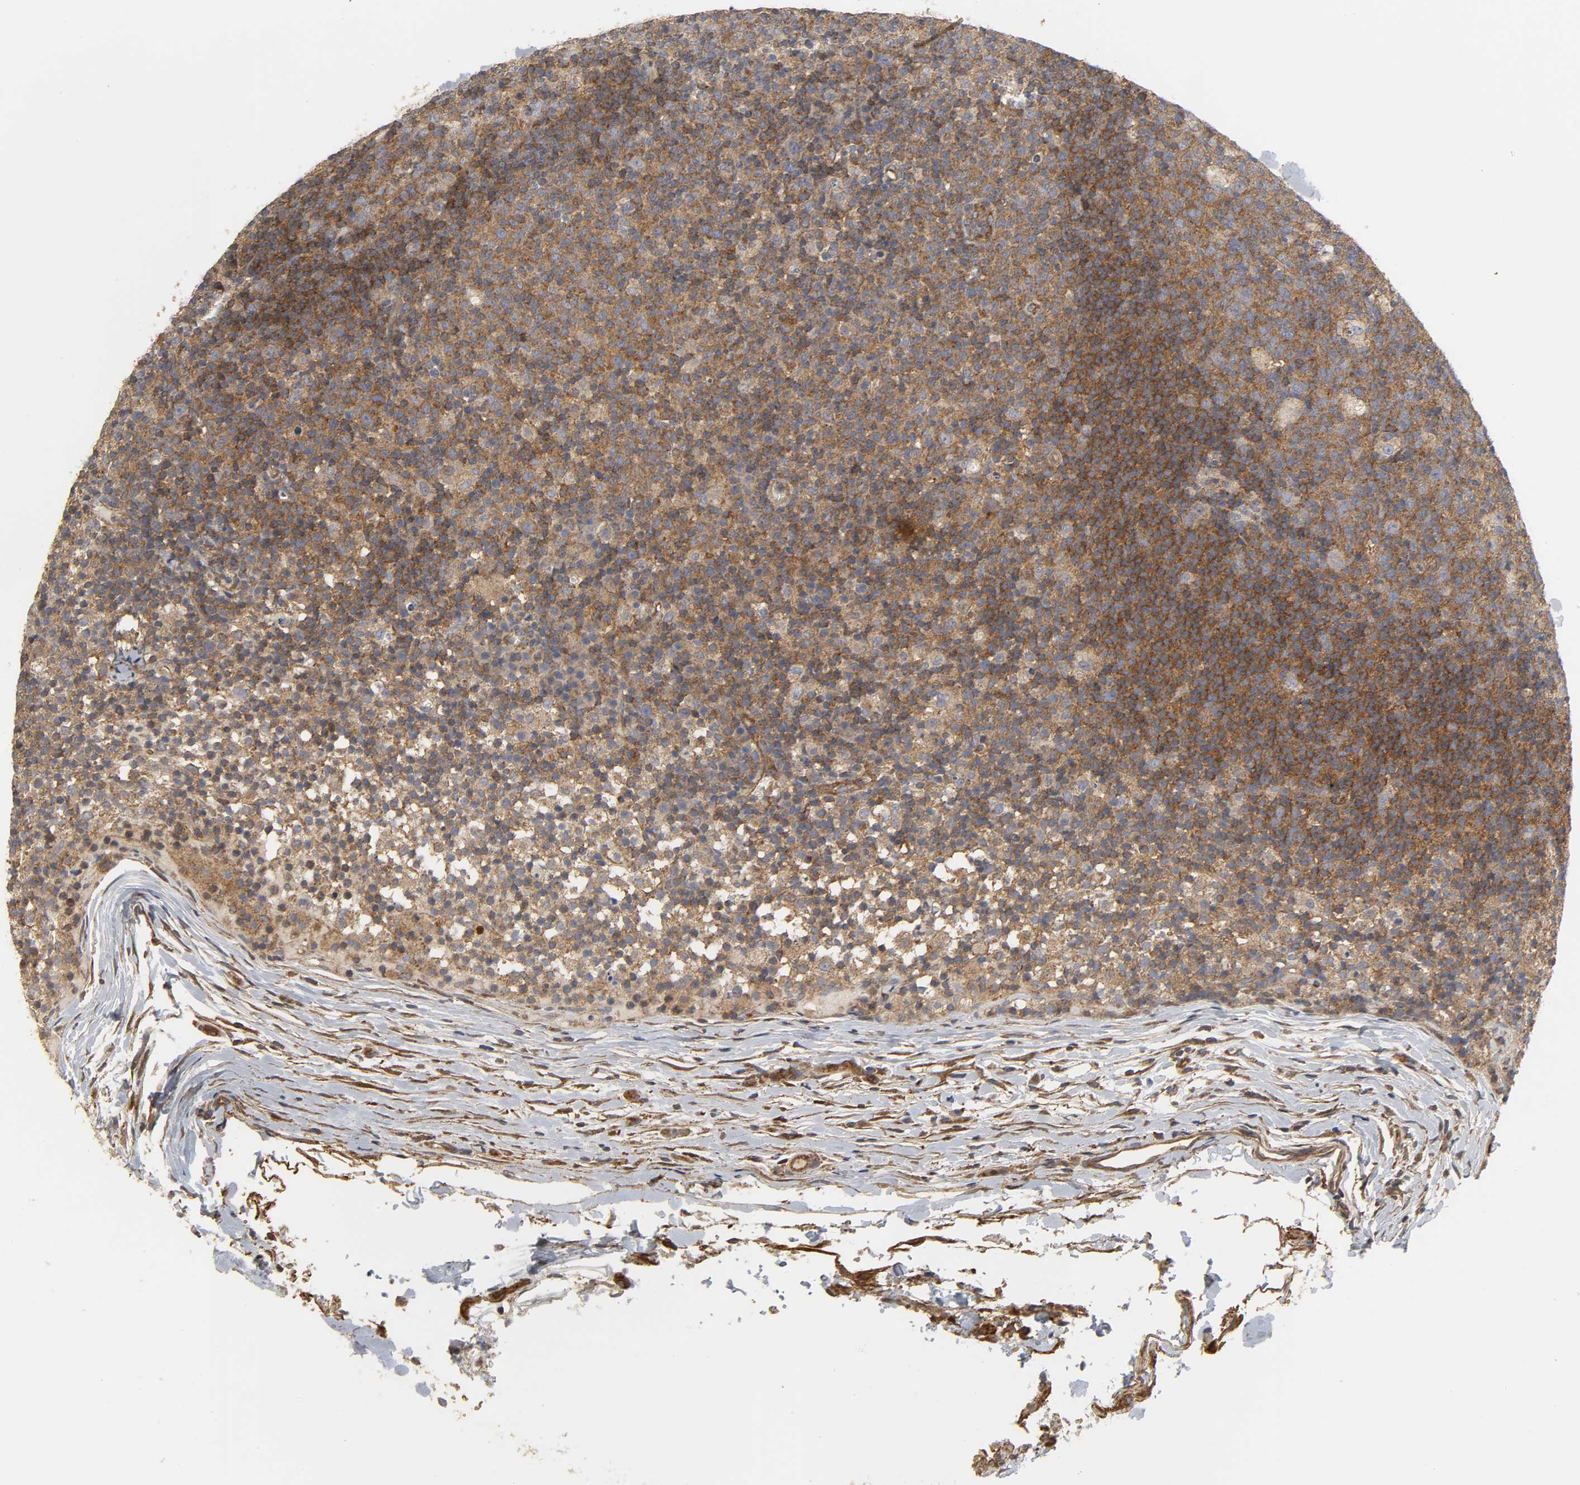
{"staining": {"intensity": "strong", "quantity": ">75%", "location": "cytoplasmic/membranous"}, "tissue": "lymph node", "cell_type": "Germinal center cells", "image_type": "normal", "snomed": [{"axis": "morphology", "description": "Normal tissue, NOS"}, {"axis": "morphology", "description": "Inflammation, NOS"}, {"axis": "topography", "description": "Lymph node"}], "caption": "About >75% of germinal center cells in normal human lymph node show strong cytoplasmic/membranous protein staining as visualized by brown immunohistochemical staining.", "gene": "SH3GLB1", "patient": {"sex": "male", "age": 55}}